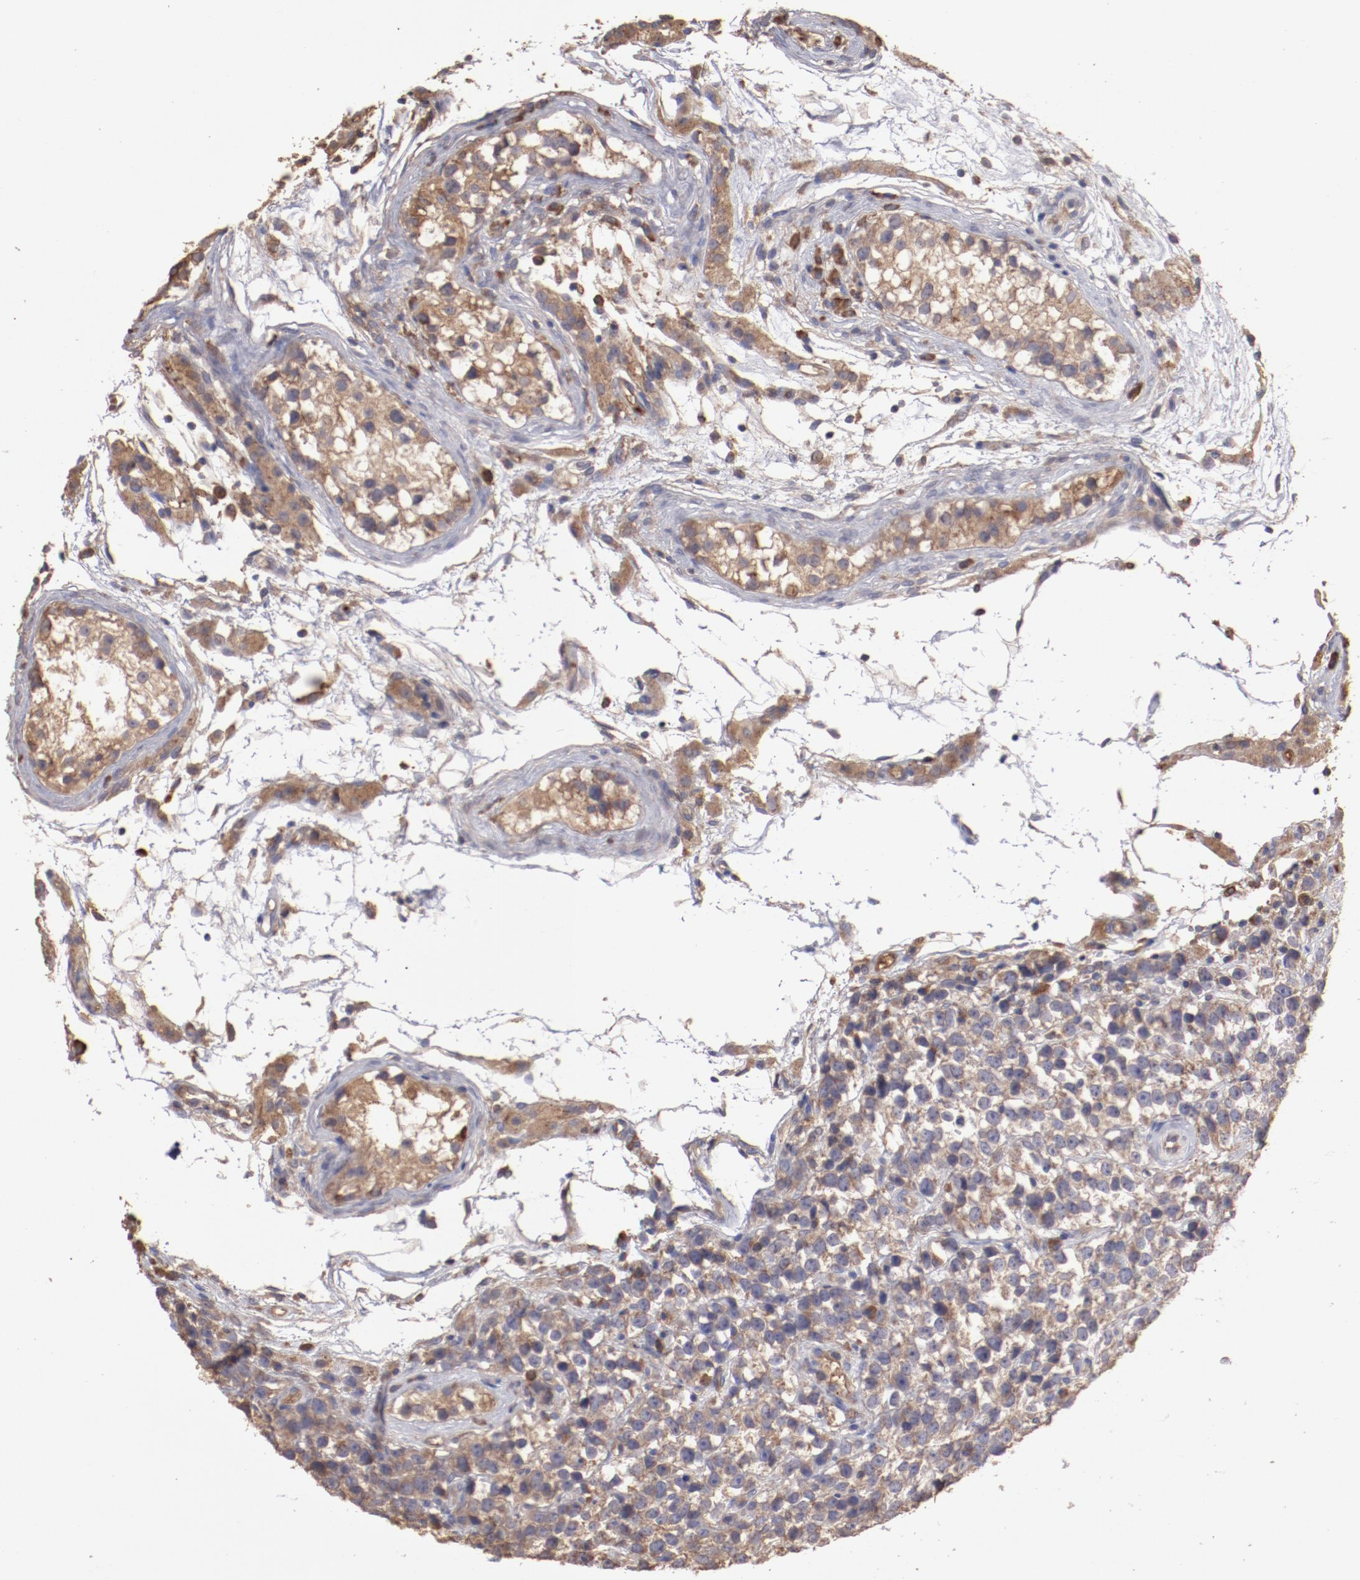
{"staining": {"intensity": "weak", "quantity": "25%-75%", "location": "cytoplasmic/membranous"}, "tissue": "testis cancer", "cell_type": "Tumor cells", "image_type": "cancer", "snomed": [{"axis": "morphology", "description": "Seminoma, NOS"}, {"axis": "topography", "description": "Testis"}], "caption": "About 25%-75% of tumor cells in human testis seminoma reveal weak cytoplasmic/membranous protein positivity as visualized by brown immunohistochemical staining.", "gene": "NFKBIE", "patient": {"sex": "male", "age": 25}}